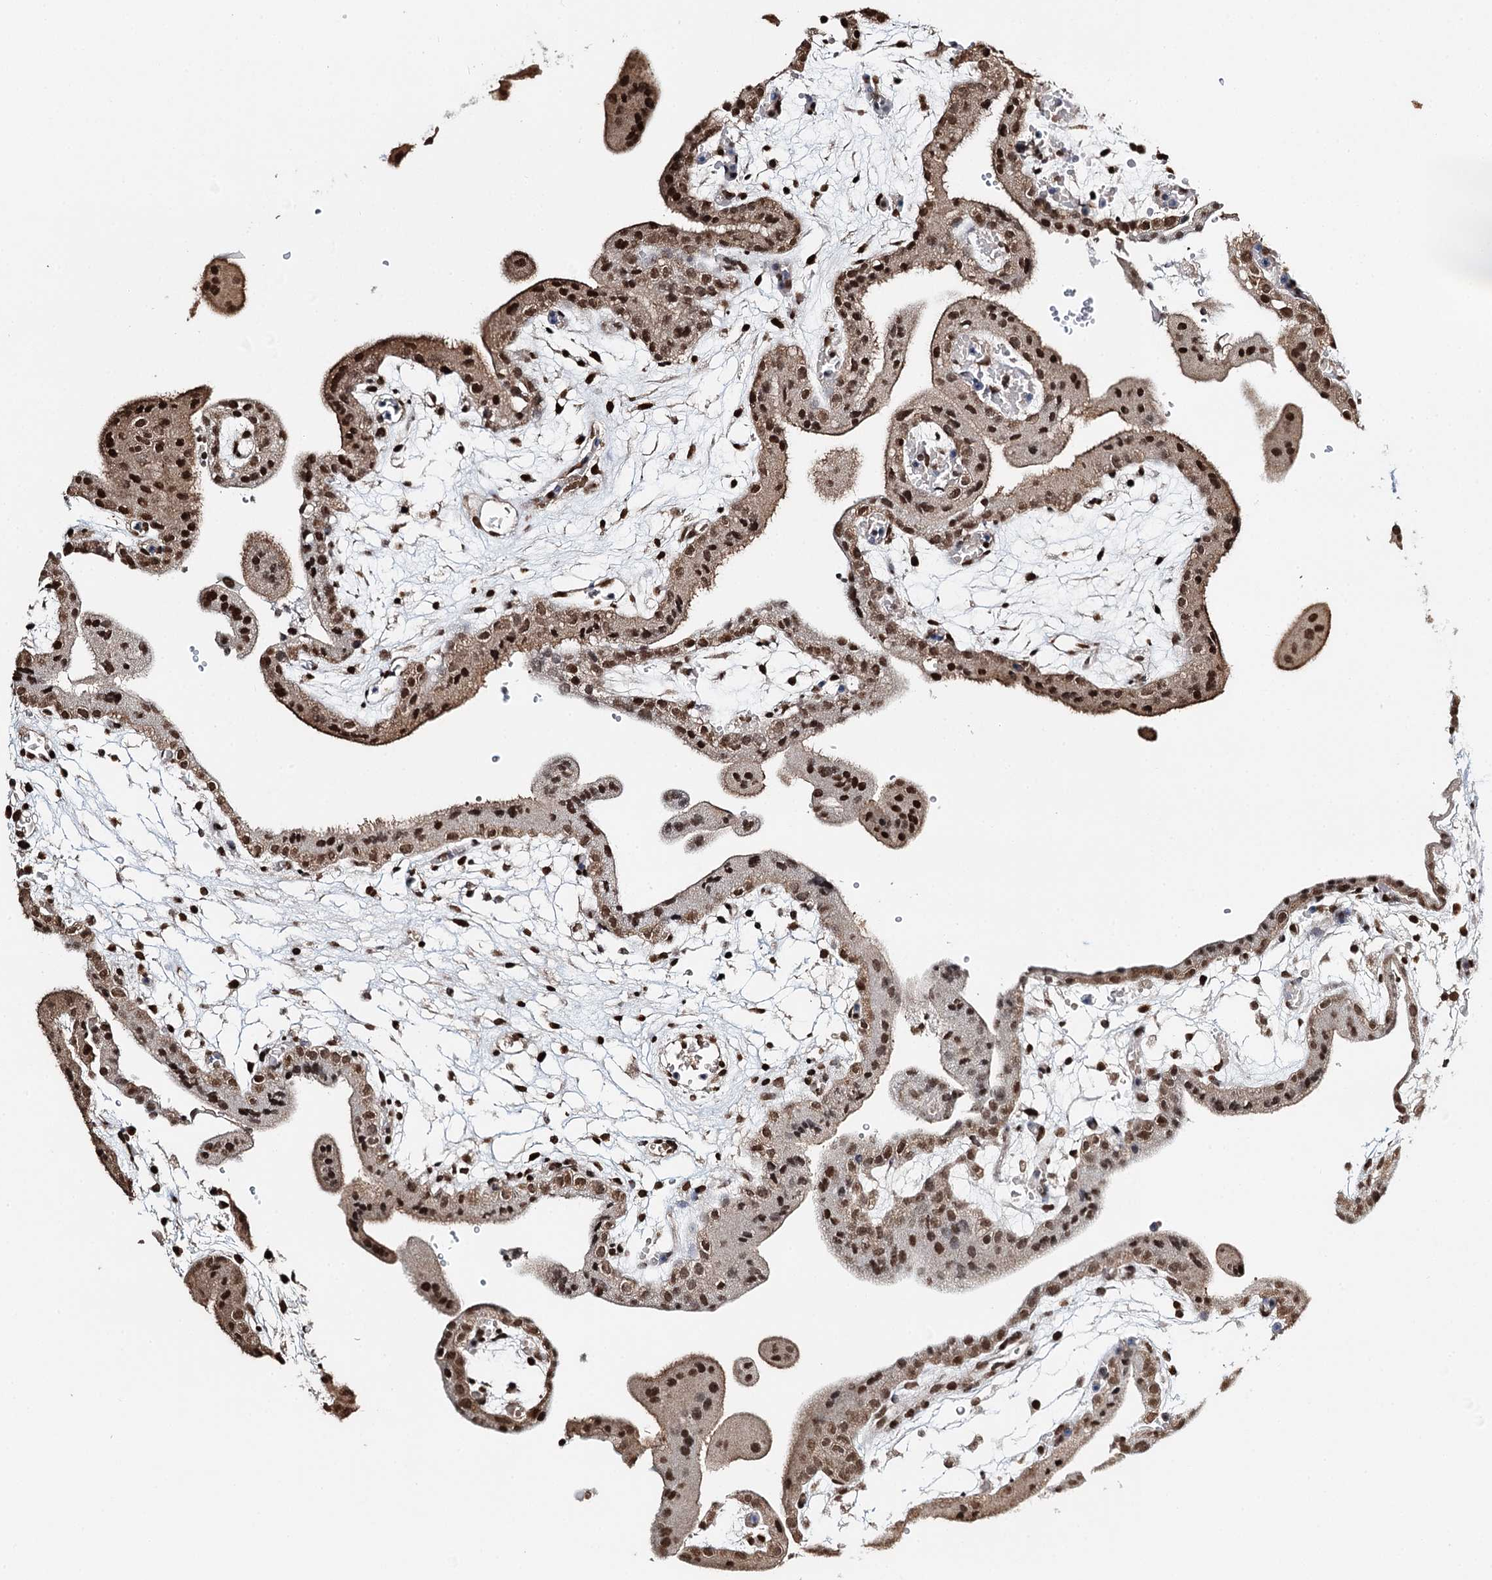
{"staining": {"intensity": "moderate", "quantity": "25%-75%", "location": "nuclear"}, "tissue": "placenta", "cell_type": "Decidual cells", "image_type": "normal", "snomed": [{"axis": "morphology", "description": "Normal tissue, NOS"}, {"axis": "topography", "description": "Placenta"}], "caption": "This is an image of IHC staining of normal placenta, which shows moderate staining in the nuclear of decidual cells.", "gene": "RPS27A", "patient": {"sex": "female", "age": 18}}